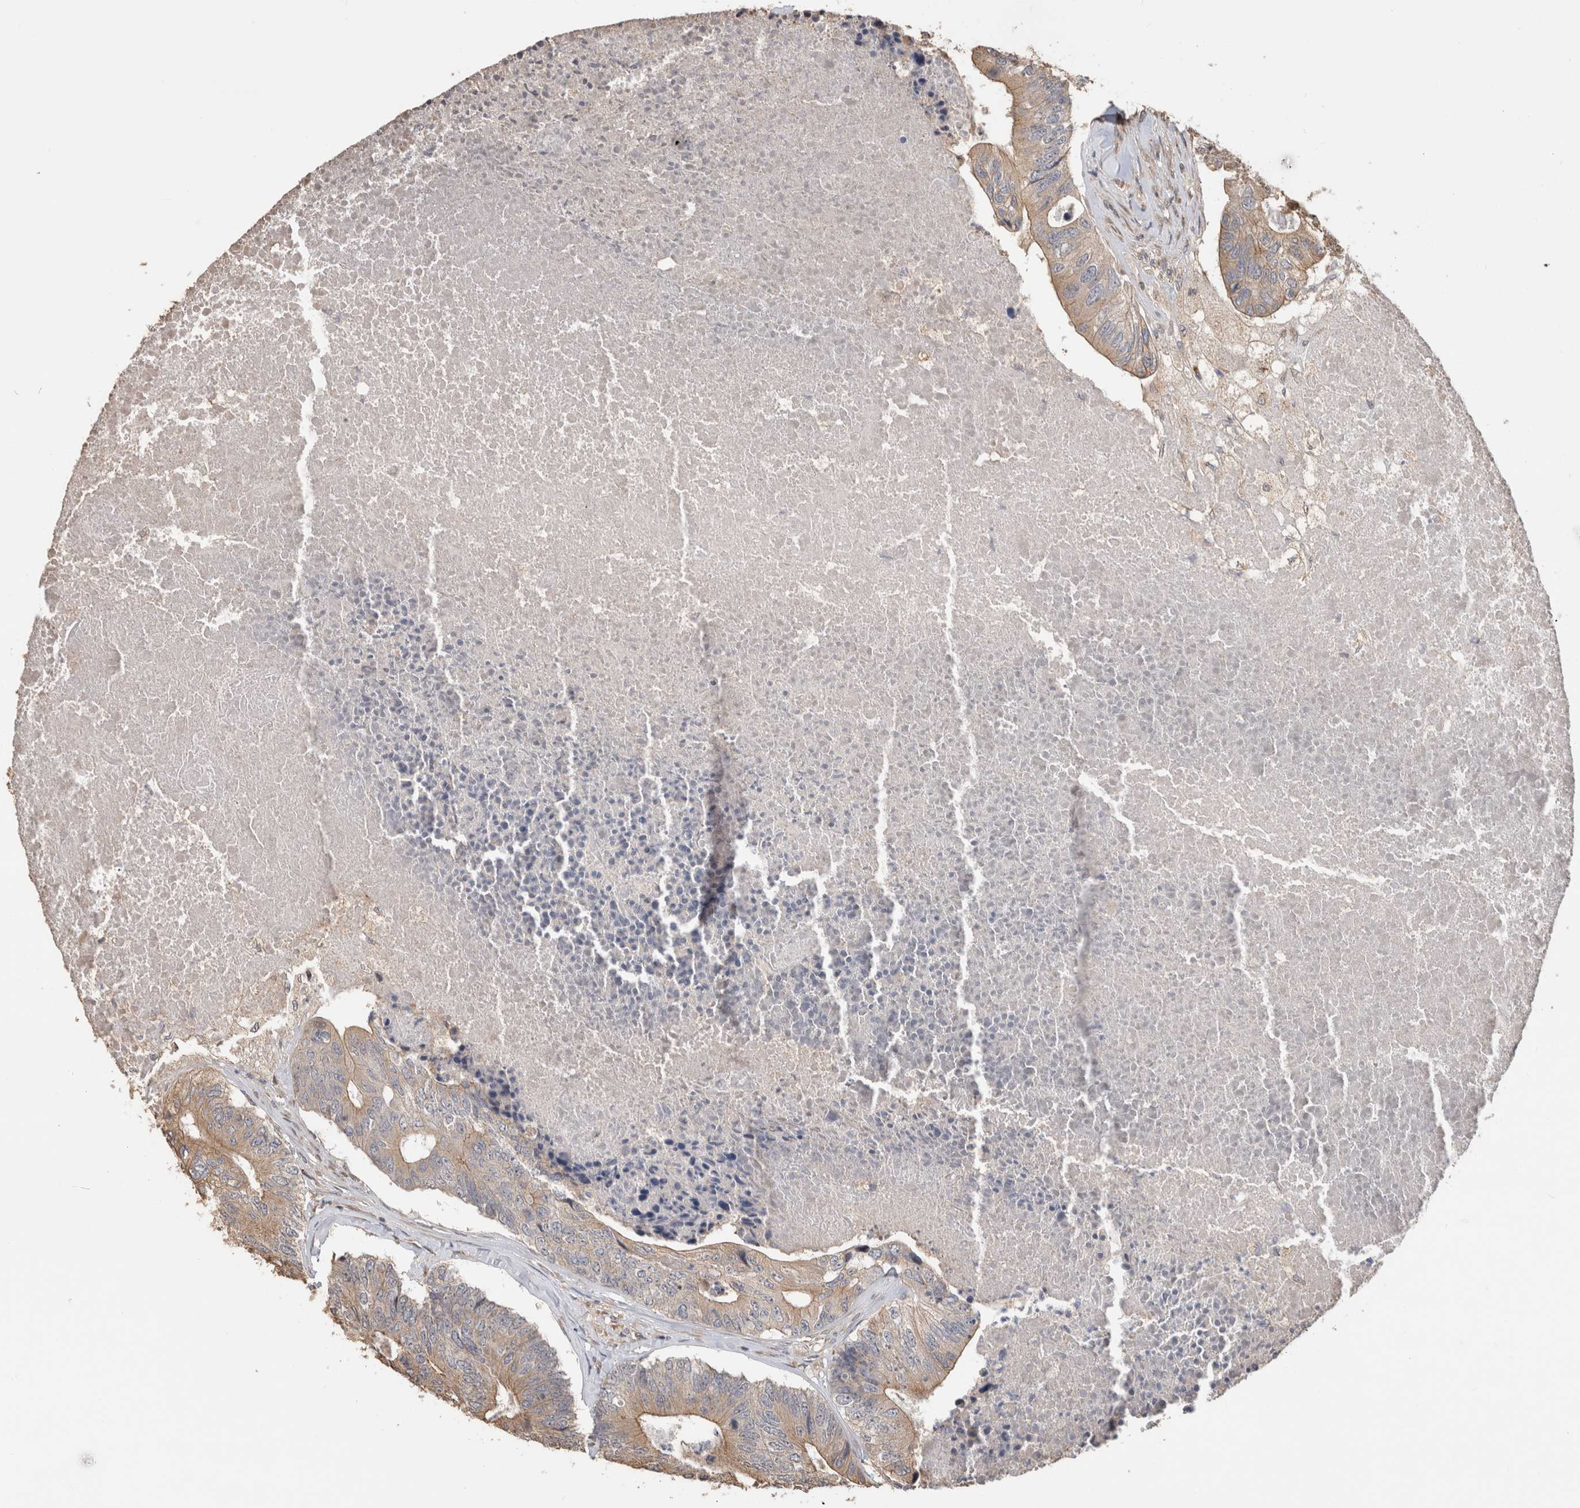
{"staining": {"intensity": "moderate", "quantity": "<25%", "location": "cytoplasmic/membranous"}, "tissue": "colorectal cancer", "cell_type": "Tumor cells", "image_type": "cancer", "snomed": [{"axis": "morphology", "description": "Adenocarcinoma, NOS"}, {"axis": "topography", "description": "Colon"}], "caption": "Protein expression analysis of human adenocarcinoma (colorectal) reveals moderate cytoplasmic/membranous positivity in approximately <25% of tumor cells.", "gene": "CLIP1", "patient": {"sex": "female", "age": 67}}